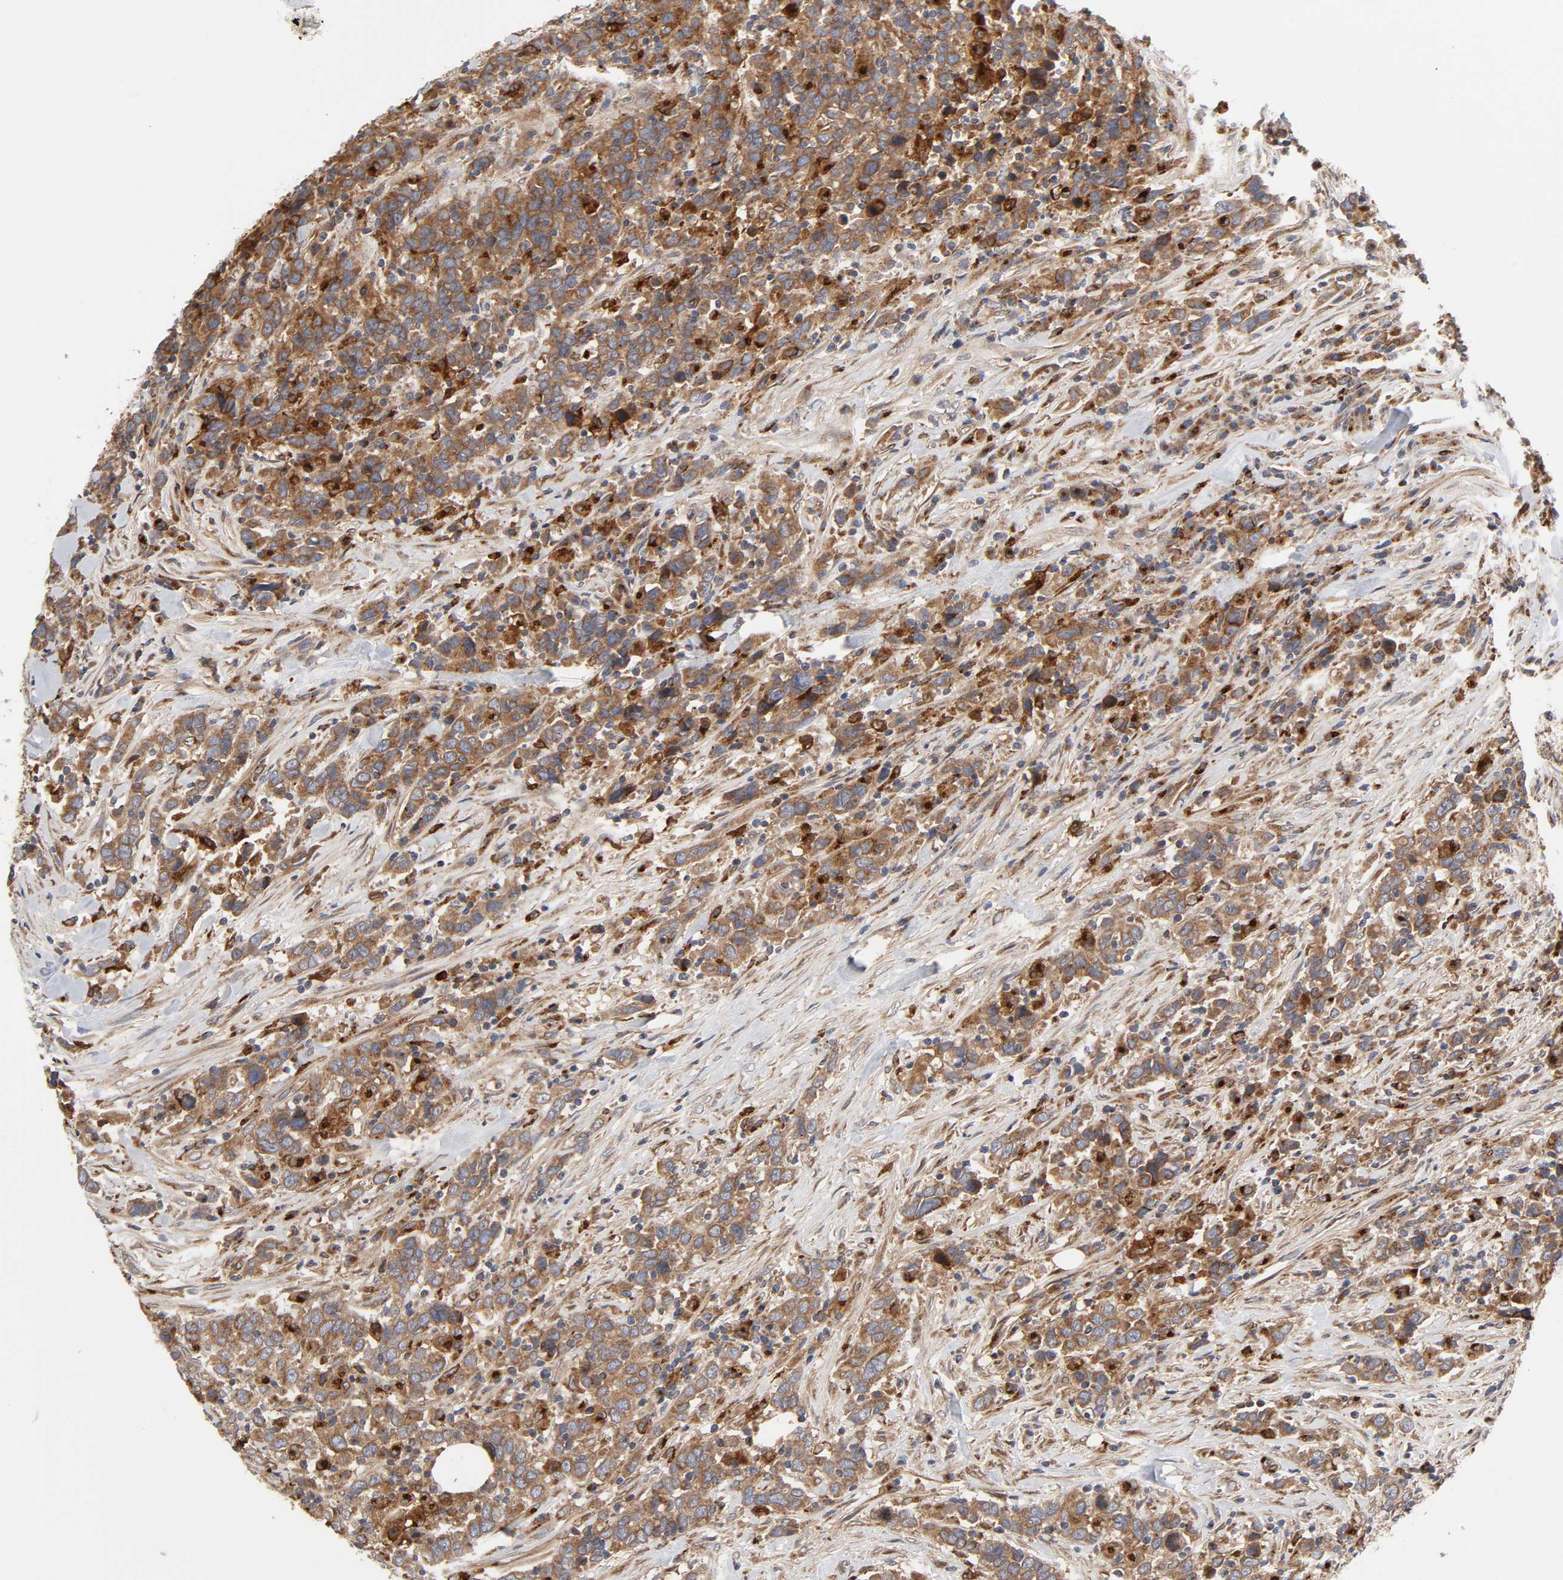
{"staining": {"intensity": "moderate", "quantity": ">75%", "location": "cytoplasmic/membranous"}, "tissue": "urothelial cancer", "cell_type": "Tumor cells", "image_type": "cancer", "snomed": [{"axis": "morphology", "description": "Urothelial carcinoma, High grade"}, {"axis": "topography", "description": "Urinary bladder"}], "caption": "DAB immunohistochemical staining of human urothelial cancer demonstrates moderate cytoplasmic/membranous protein positivity in about >75% of tumor cells.", "gene": "GNPTG", "patient": {"sex": "male", "age": 61}}